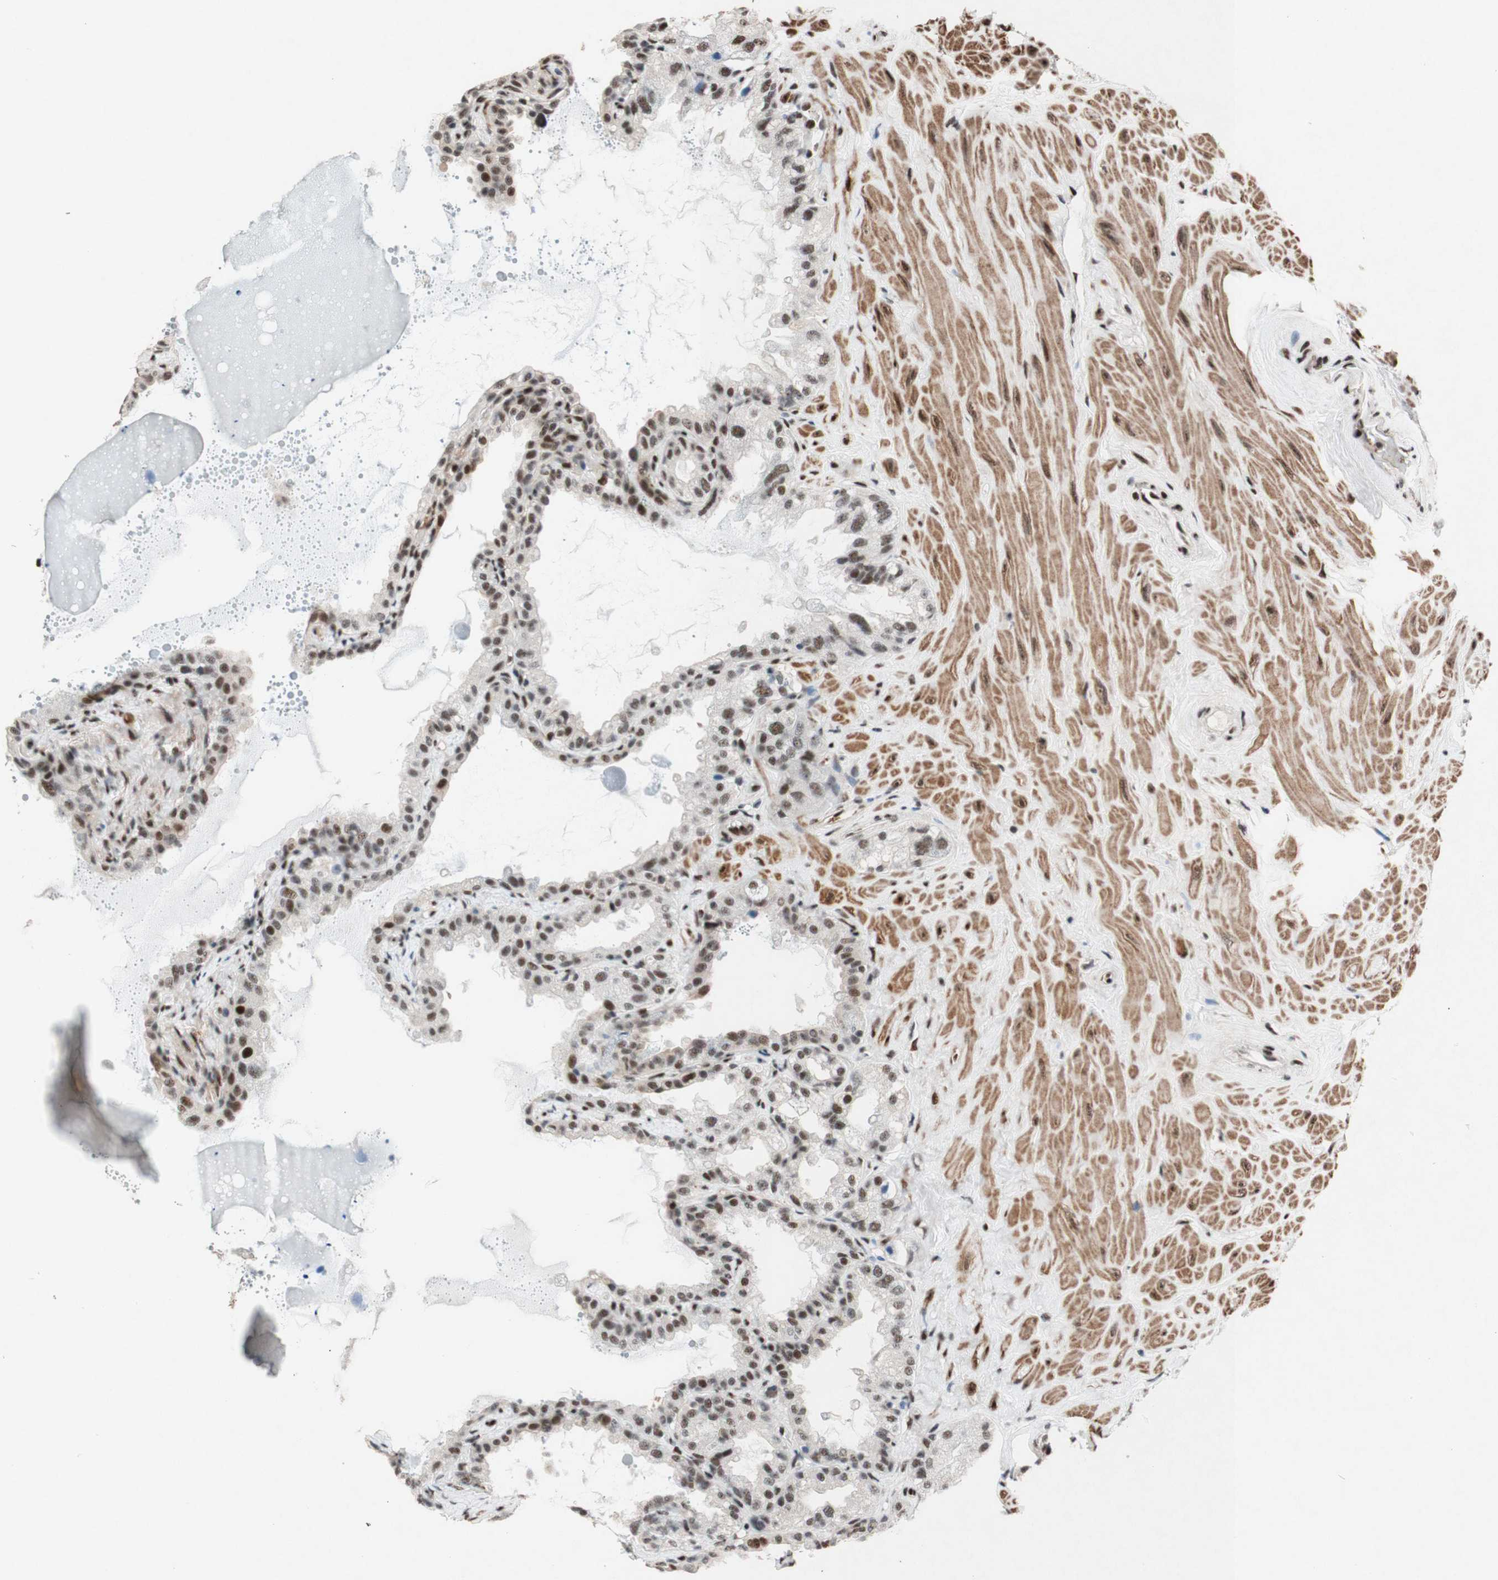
{"staining": {"intensity": "moderate", "quantity": "25%-75%", "location": "nuclear"}, "tissue": "seminal vesicle", "cell_type": "Glandular cells", "image_type": "normal", "snomed": [{"axis": "morphology", "description": "Normal tissue, NOS"}, {"axis": "topography", "description": "Seminal veicle"}], "caption": "A brown stain labels moderate nuclear staining of a protein in glandular cells of normal seminal vesicle.", "gene": "TLE1", "patient": {"sex": "male", "age": 68}}